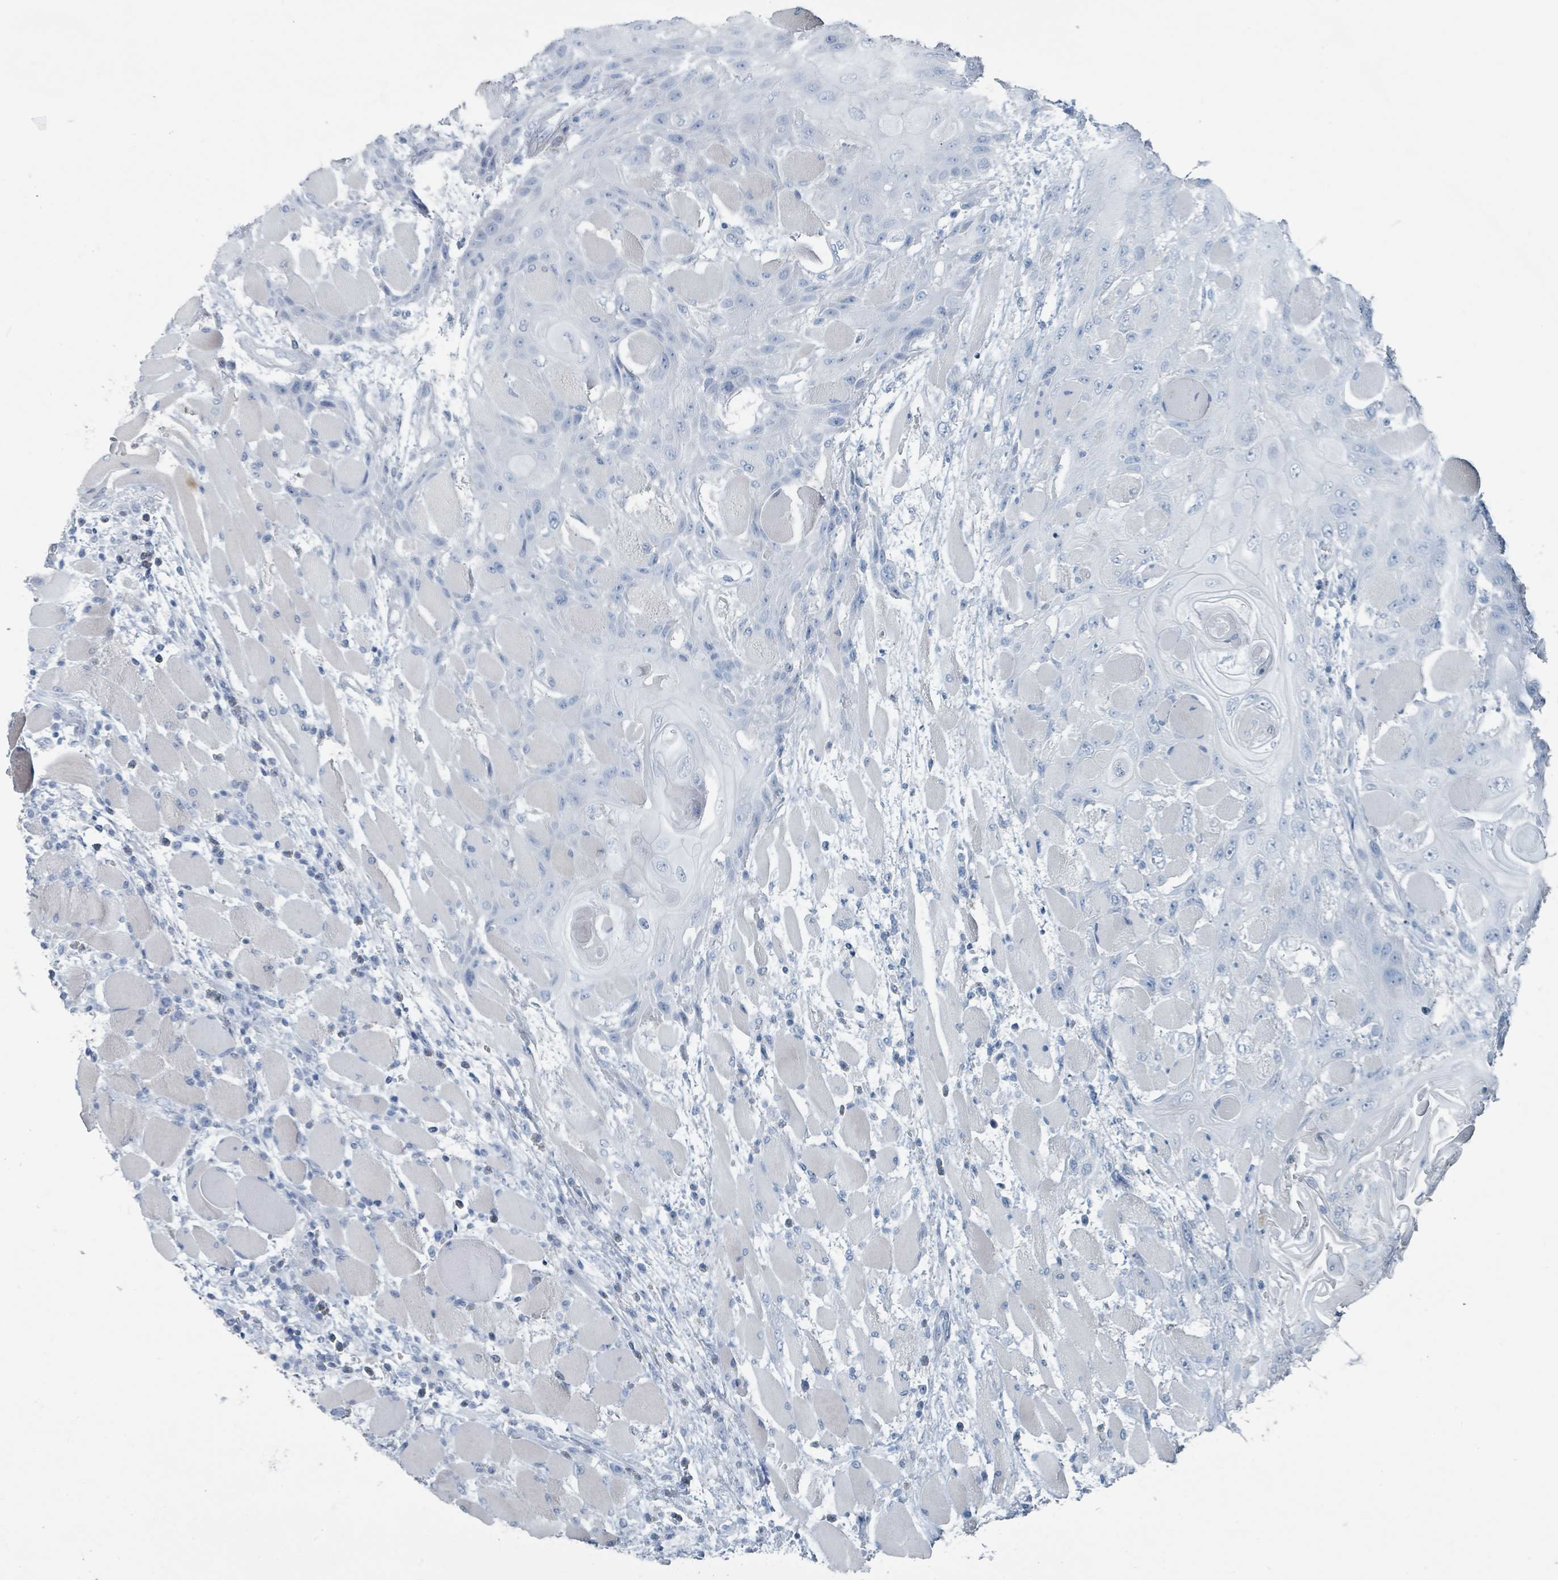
{"staining": {"intensity": "negative", "quantity": "none", "location": "none"}, "tissue": "head and neck cancer", "cell_type": "Tumor cells", "image_type": "cancer", "snomed": [{"axis": "morphology", "description": "Squamous cell carcinoma, NOS"}, {"axis": "topography", "description": "Head-Neck"}], "caption": "The immunohistochemistry (IHC) photomicrograph has no significant staining in tumor cells of head and neck squamous cell carcinoma tissue. (DAB immunohistochemistry (IHC), high magnification).", "gene": "GAMT", "patient": {"sex": "female", "age": 43}}